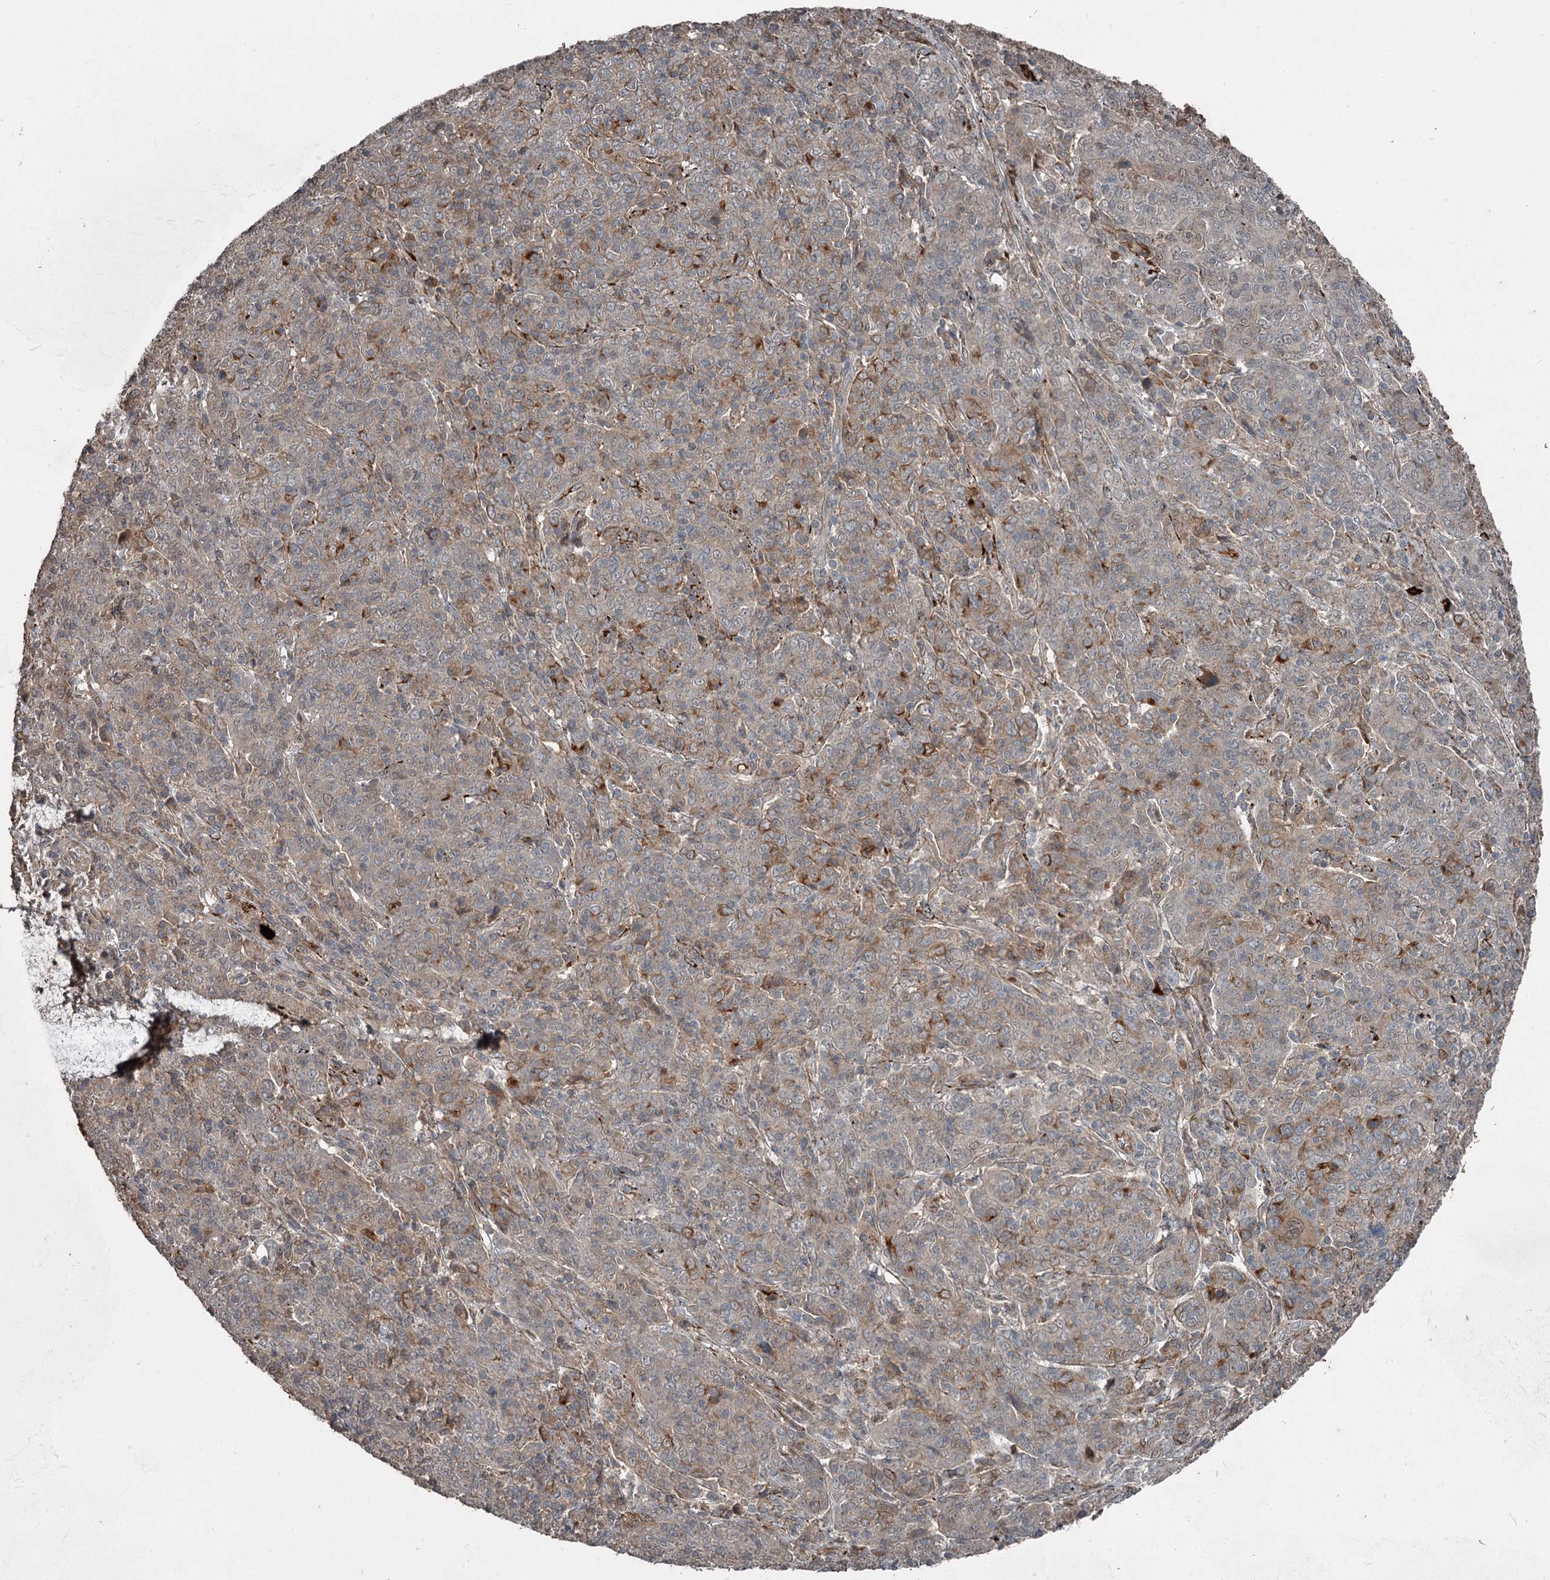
{"staining": {"intensity": "moderate", "quantity": "<25%", "location": "cytoplasmic/membranous"}, "tissue": "cervical cancer", "cell_type": "Tumor cells", "image_type": "cancer", "snomed": [{"axis": "morphology", "description": "Squamous cell carcinoma, NOS"}, {"axis": "topography", "description": "Cervix"}], "caption": "Cervical cancer stained with a brown dye shows moderate cytoplasmic/membranous positive expression in approximately <25% of tumor cells.", "gene": "SLC39A8", "patient": {"sex": "female", "age": 67}}